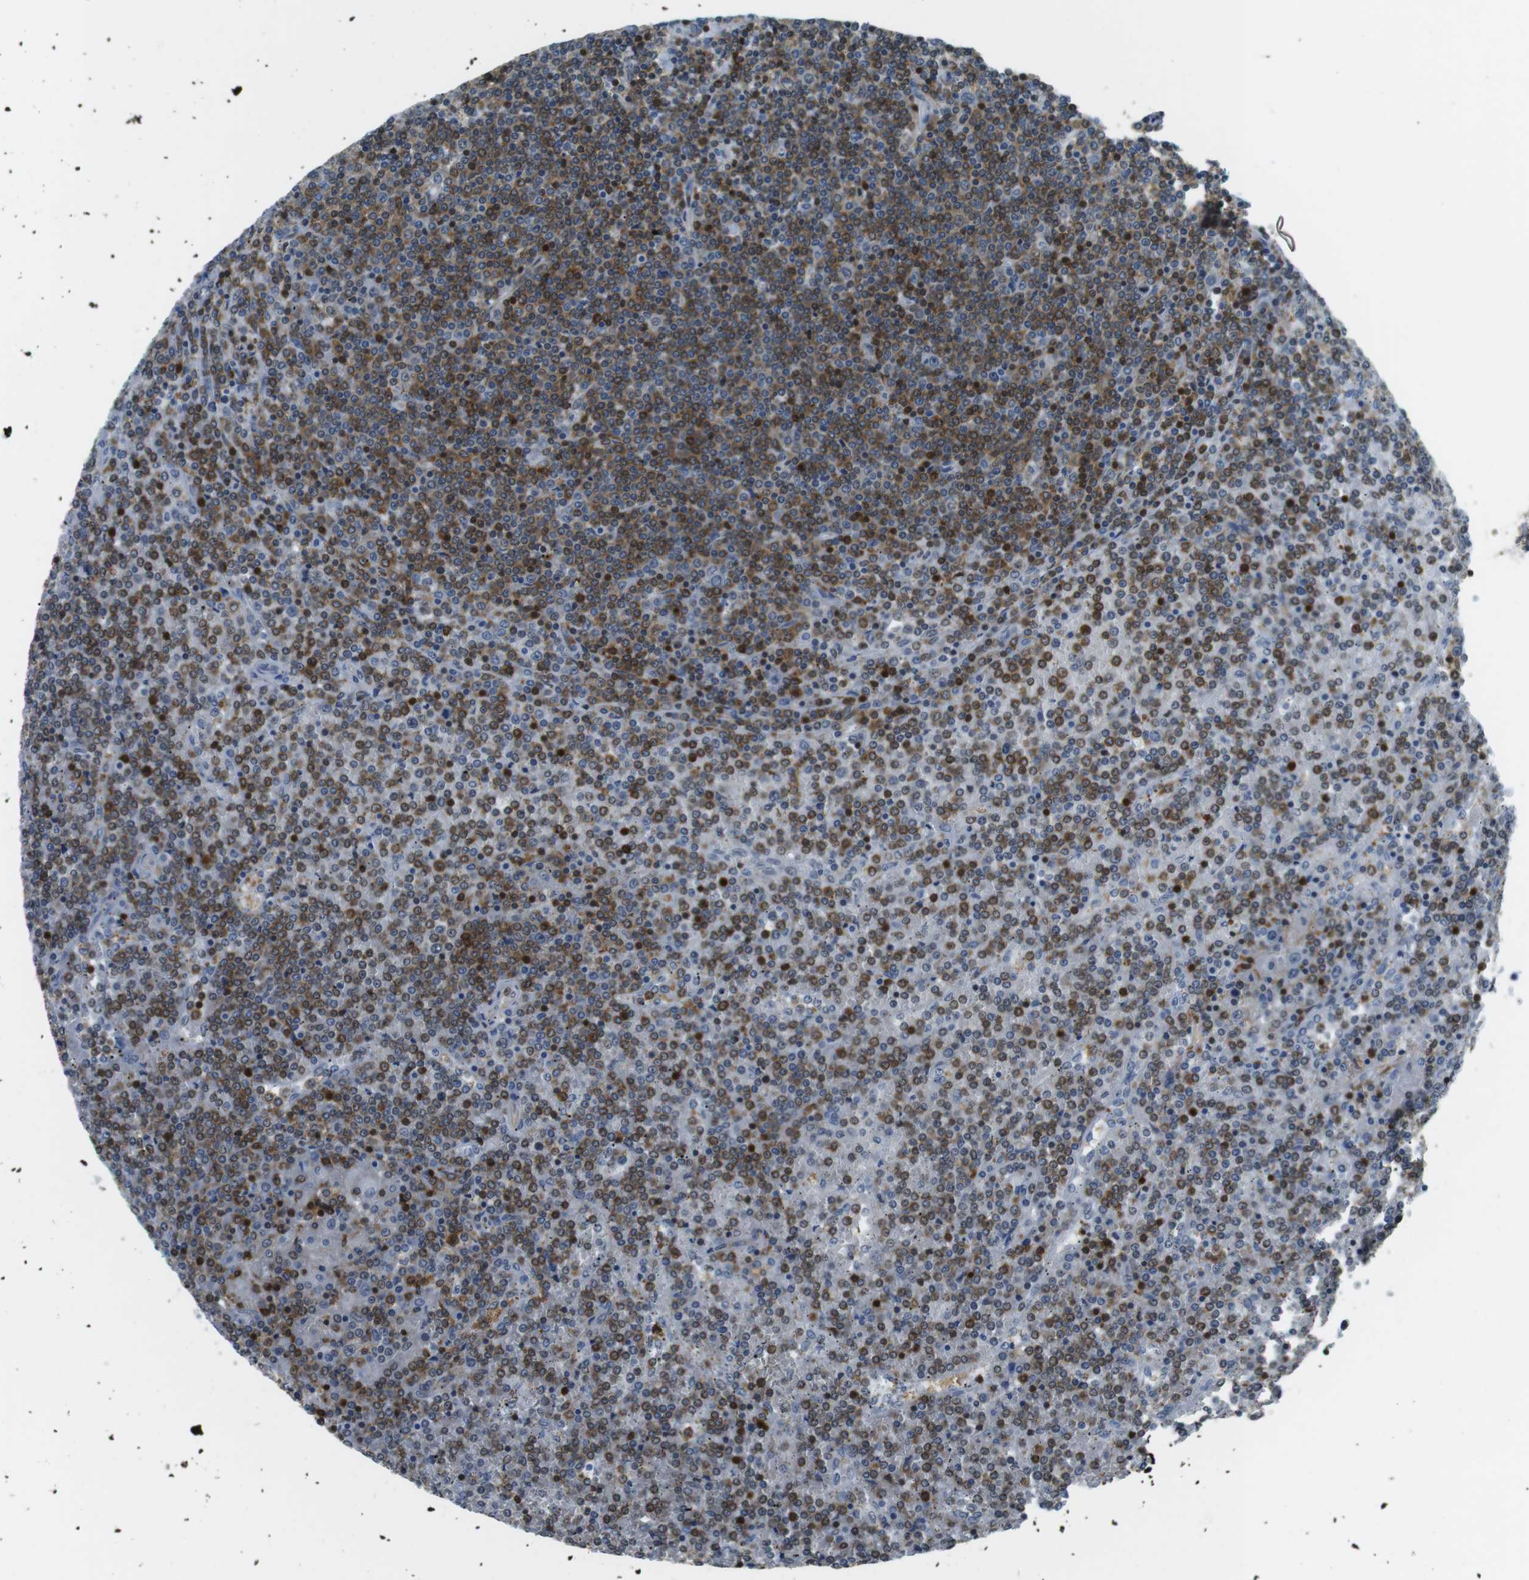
{"staining": {"intensity": "moderate", "quantity": "25%-75%", "location": "cytoplasmic/membranous"}, "tissue": "lymphoma", "cell_type": "Tumor cells", "image_type": "cancer", "snomed": [{"axis": "morphology", "description": "Malignant lymphoma, non-Hodgkin's type, Low grade"}, {"axis": "topography", "description": "Spleen"}], "caption": "Malignant lymphoma, non-Hodgkin's type (low-grade) stained with a protein marker displays moderate staining in tumor cells.", "gene": "STK10", "patient": {"sex": "female", "age": 19}}